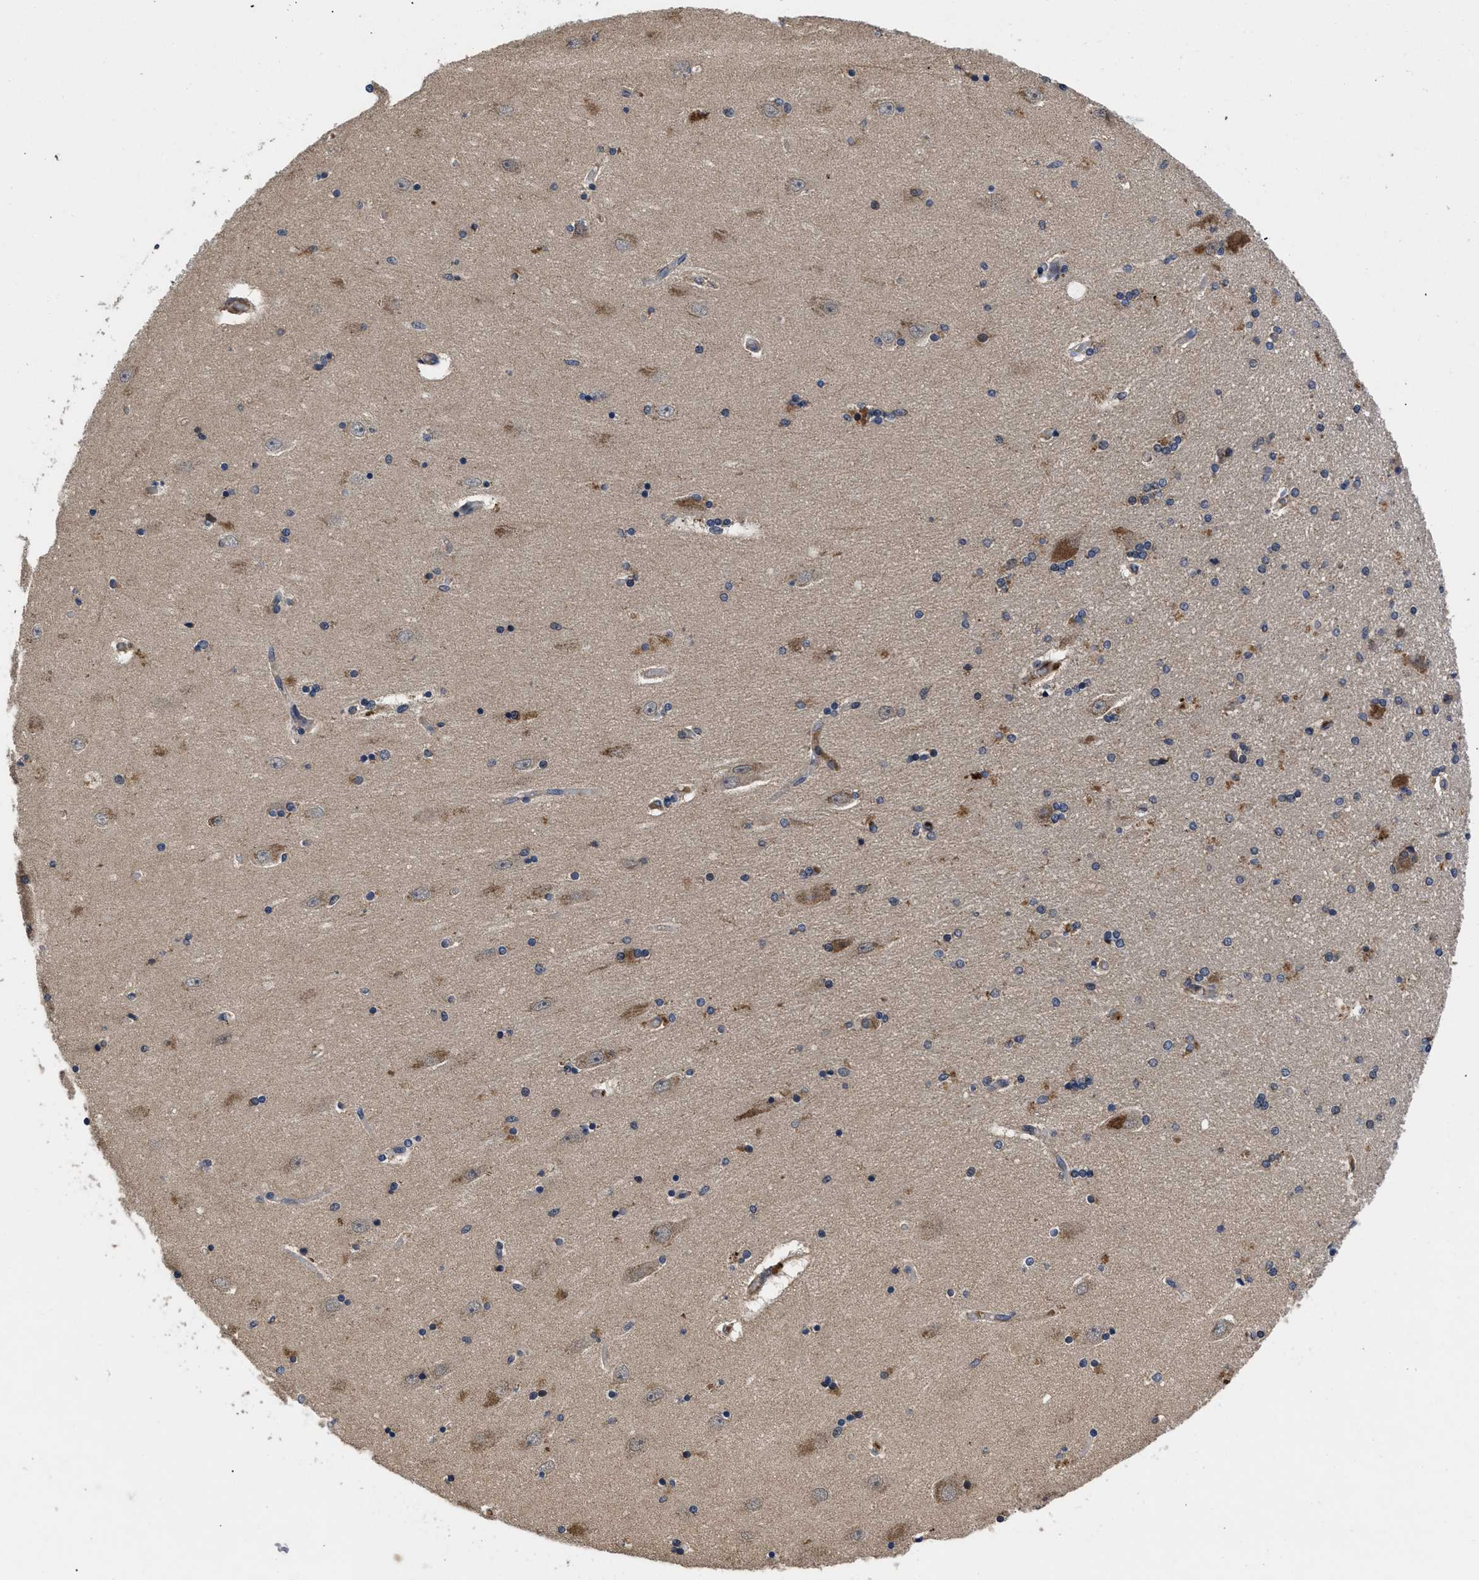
{"staining": {"intensity": "weak", "quantity": "25%-75%", "location": "cytoplasmic/membranous"}, "tissue": "hippocampus", "cell_type": "Glial cells", "image_type": "normal", "snomed": [{"axis": "morphology", "description": "Normal tissue, NOS"}, {"axis": "topography", "description": "Hippocampus"}], "caption": "Immunohistochemical staining of normal hippocampus demonstrates low levels of weak cytoplasmic/membranous staining in about 25%-75% of glial cells.", "gene": "LRRC3", "patient": {"sex": "female", "age": 54}}